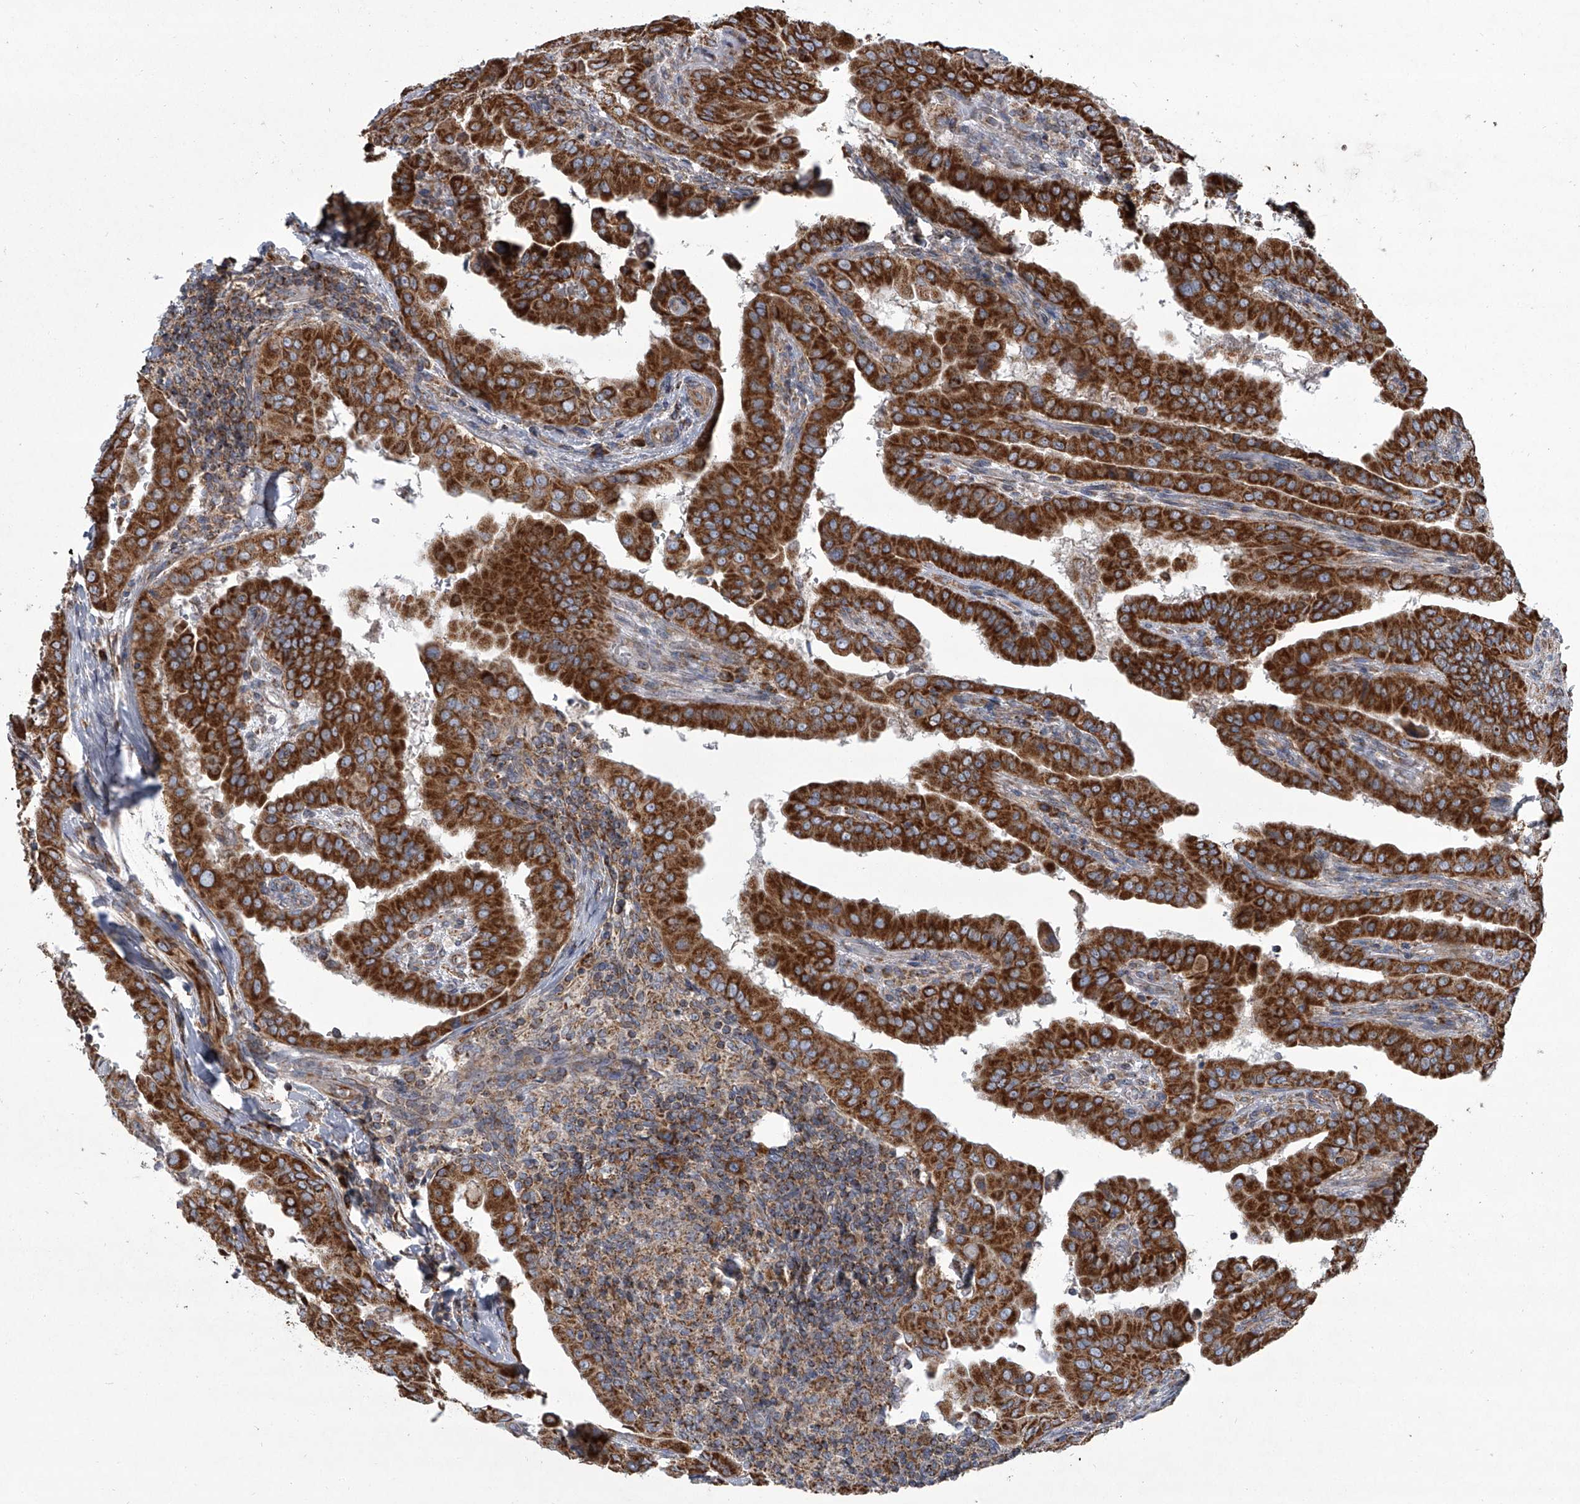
{"staining": {"intensity": "strong", "quantity": ">75%", "location": "cytoplasmic/membranous"}, "tissue": "thyroid cancer", "cell_type": "Tumor cells", "image_type": "cancer", "snomed": [{"axis": "morphology", "description": "Papillary adenocarcinoma, NOS"}, {"axis": "topography", "description": "Thyroid gland"}], "caption": "DAB immunohistochemical staining of thyroid cancer shows strong cytoplasmic/membranous protein positivity in about >75% of tumor cells. The staining was performed using DAB, with brown indicating positive protein expression. Nuclei are stained blue with hematoxylin.", "gene": "ZC3H15", "patient": {"sex": "male", "age": 33}}